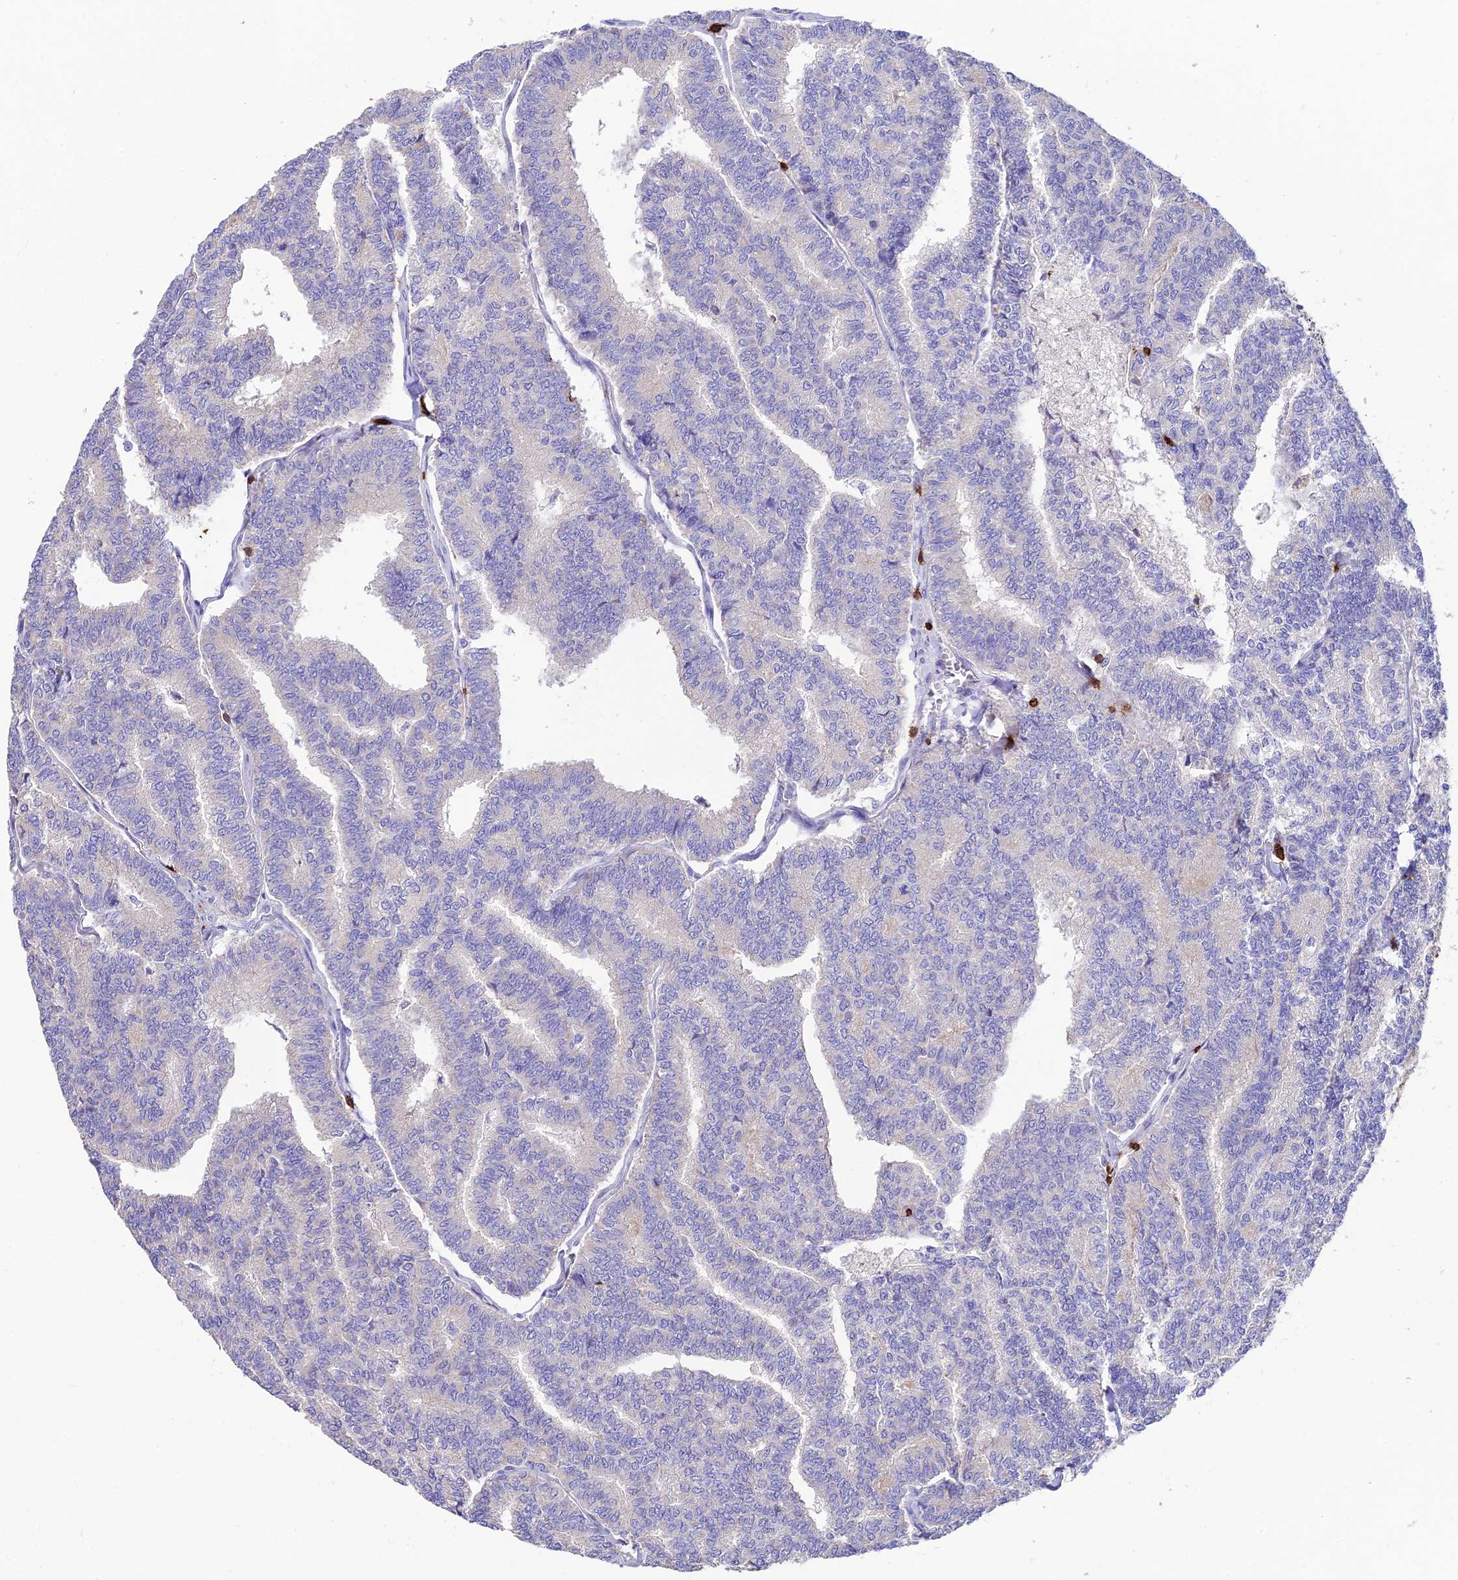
{"staining": {"intensity": "negative", "quantity": "none", "location": "none"}, "tissue": "thyroid cancer", "cell_type": "Tumor cells", "image_type": "cancer", "snomed": [{"axis": "morphology", "description": "Papillary adenocarcinoma, NOS"}, {"axis": "topography", "description": "Thyroid gland"}], "caption": "Immunohistochemistry of papillary adenocarcinoma (thyroid) displays no staining in tumor cells.", "gene": "PTPRCAP", "patient": {"sex": "female", "age": 35}}